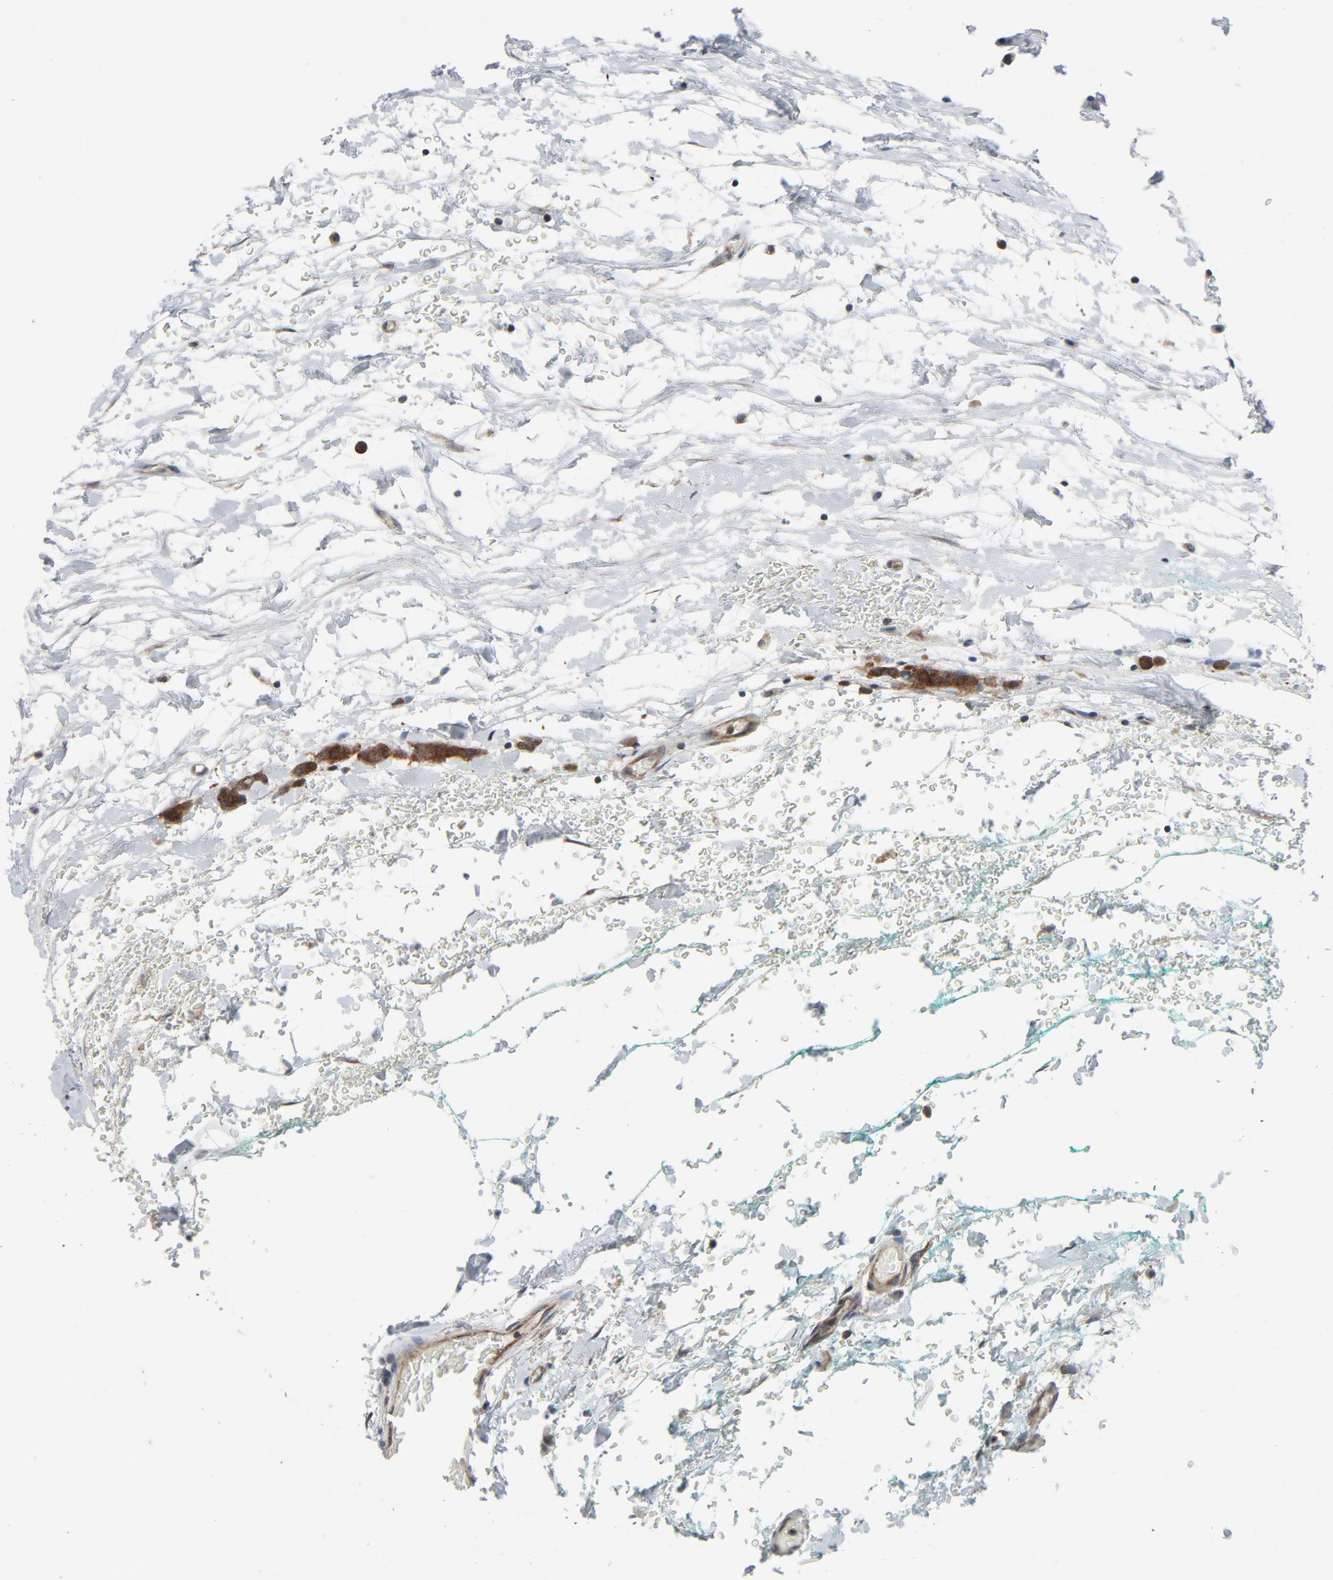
{"staining": {"intensity": "moderate", "quantity": ">75%", "location": "cytoplasmic/membranous"}, "tissue": "breast cancer", "cell_type": "Tumor cells", "image_type": "cancer", "snomed": [{"axis": "morphology", "description": "Lobular carcinoma"}, {"axis": "topography", "description": "Breast"}], "caption": "Protein expression analysis of breast cancer displays moderate cytoplasmic/membranous expression in about >75% of tumor cells.", "gene": "TSG101", "patient": {"sex": "female", "age": 60}}